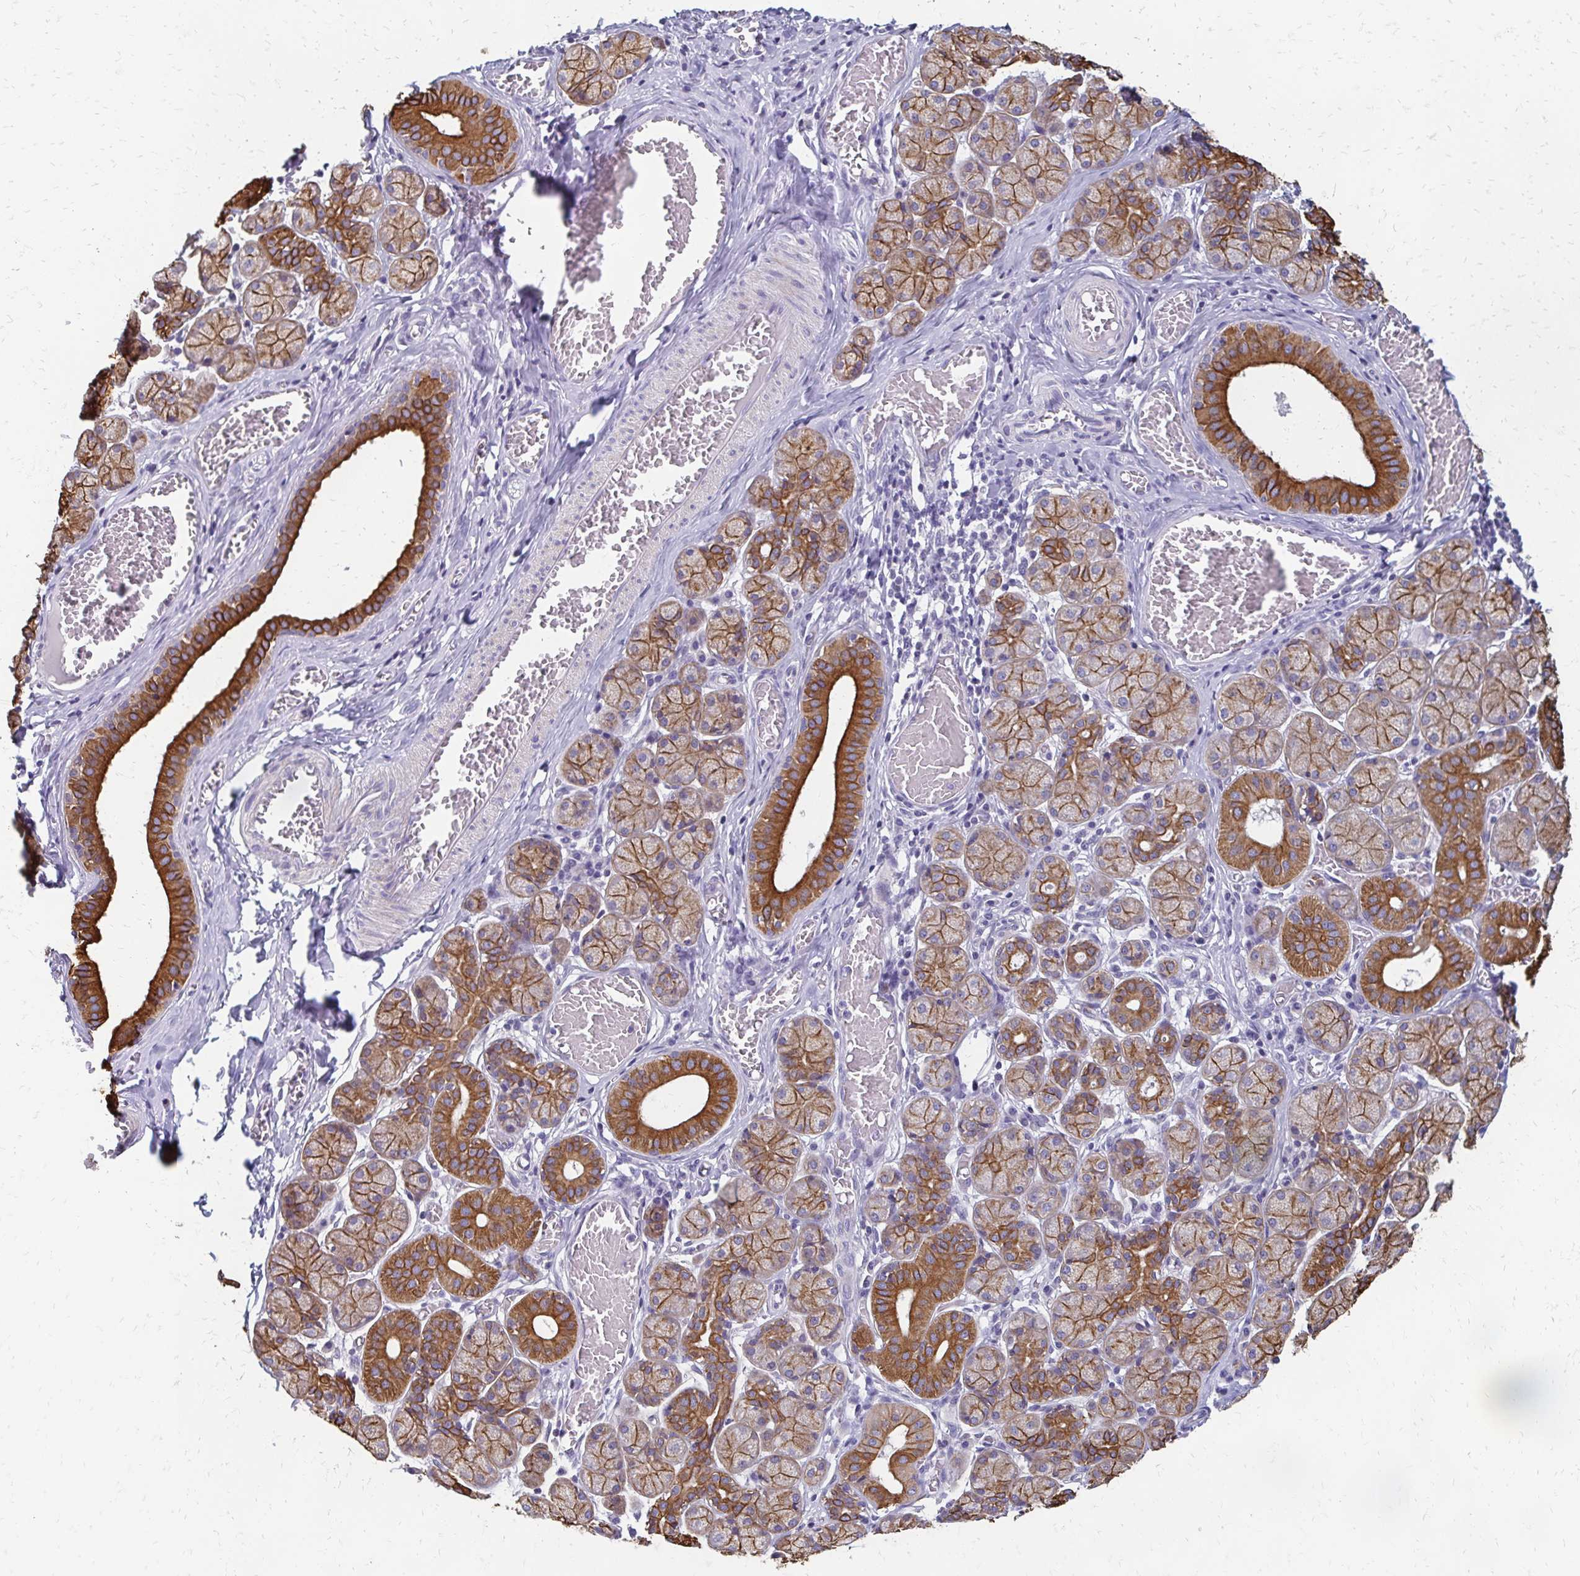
{"staining": {"intensity": "strong", "quantity": ">75%", "location": "cytoplasmic/membranous"}, "tissue": "salivary gland", "cell_type": "Glandular cells", "image_type": "normal", "snomed": [{"axis": "morphology", "description": "Normal tissue, NOS"}, {"axis": "topography", "description": "Salivary gland"}], "caption": "Immunohistochemical staining of benign salivary gland reveals >75% levels of strong cytoplasmic/membranous protein expression in about >75% of glandular cells.", "gene": "DTNB", "patient": {"sex": "female", "age": 24}}